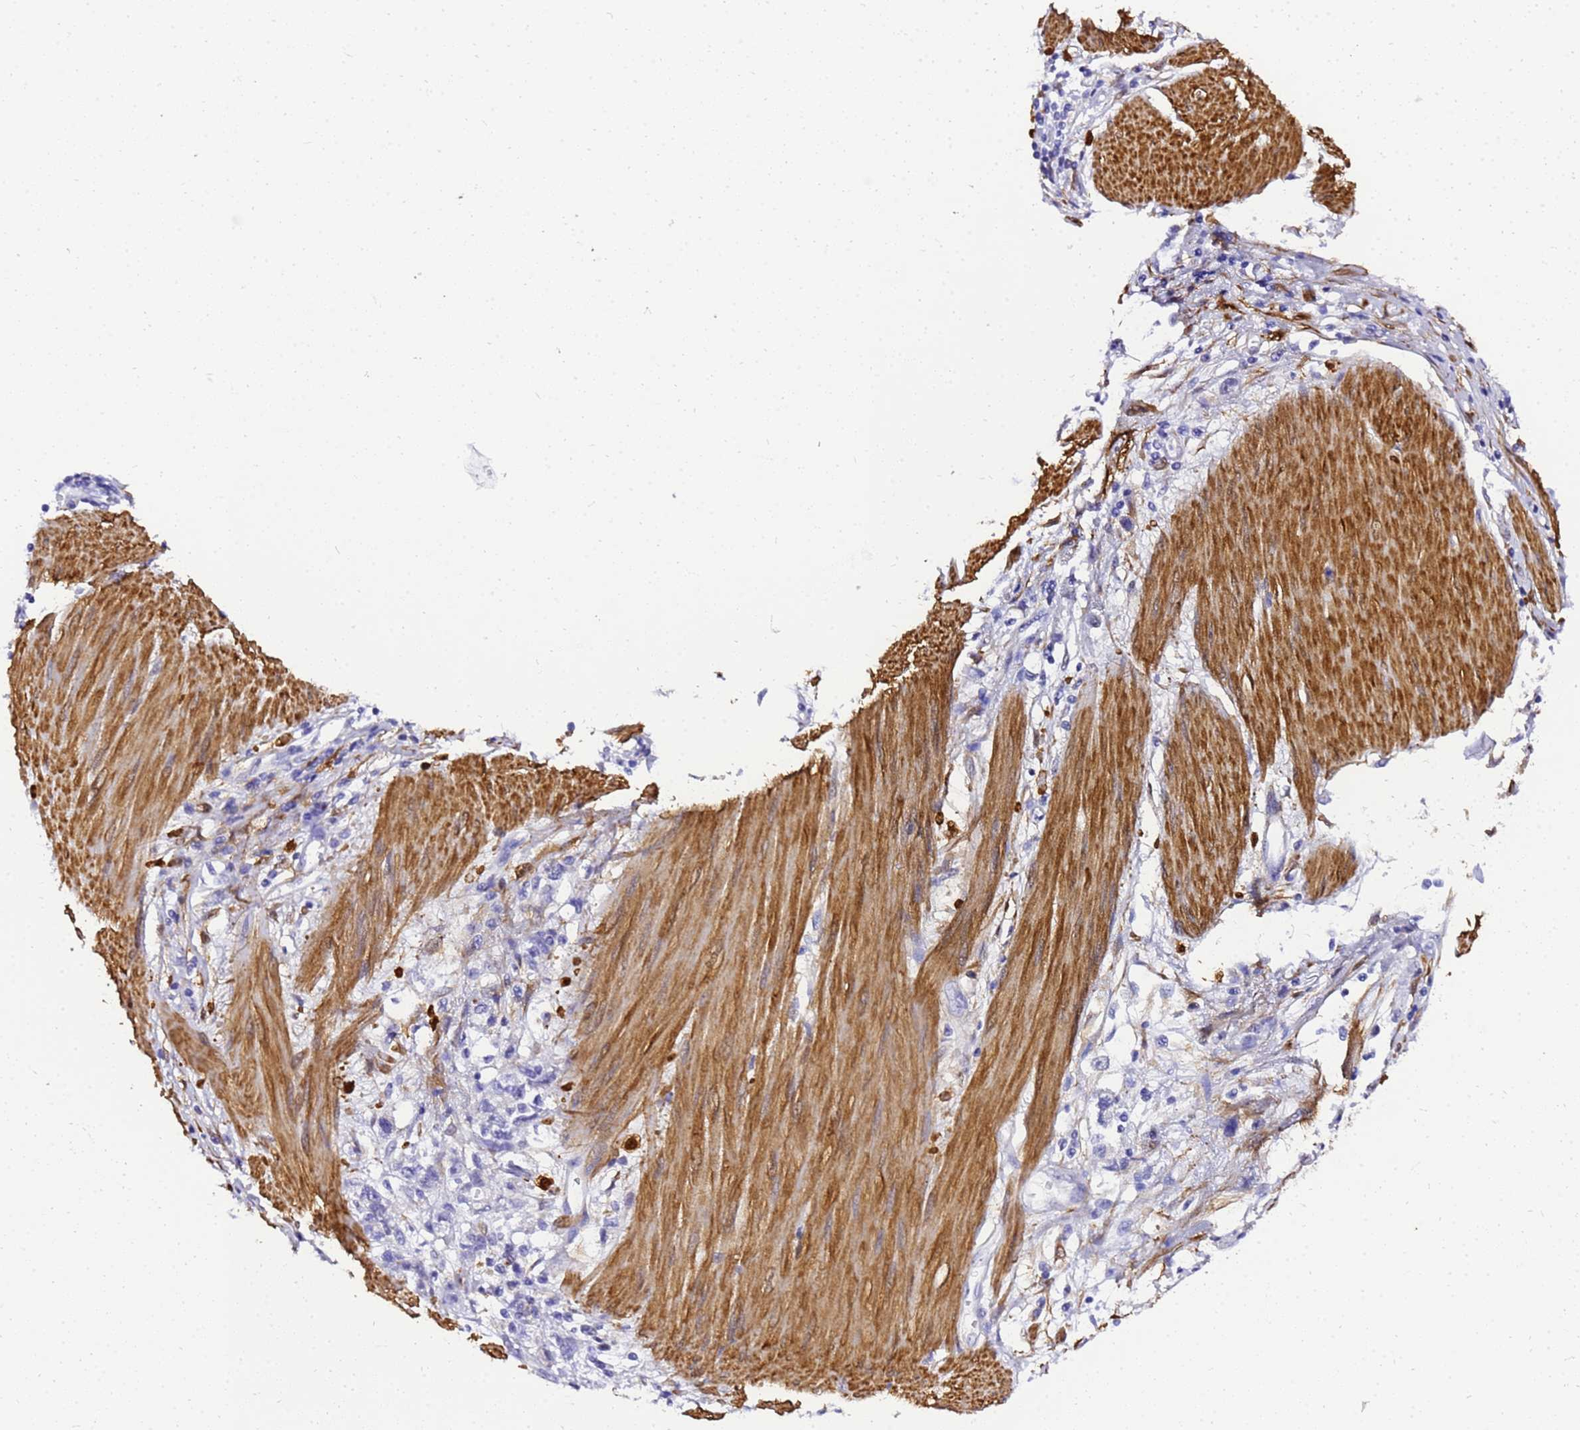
{"staining": {"intensity": "negative", "quantity": "none", "location": "none"}, "tissue": "stomach cancer", "cell_type": "Tumor cells", "image_type": "cancer", "snomed": [{"axis": "morphology", "description": "Adenocarcinoma, NOS"}, {"axis": "topography", "description": "Stomach"}], "caption": "Tumor cells show no significant protein expression in stomach cancer (adenocarcinoma).", "gene": "HSPB6", "patient": {"sex": "female", "age": 76}}